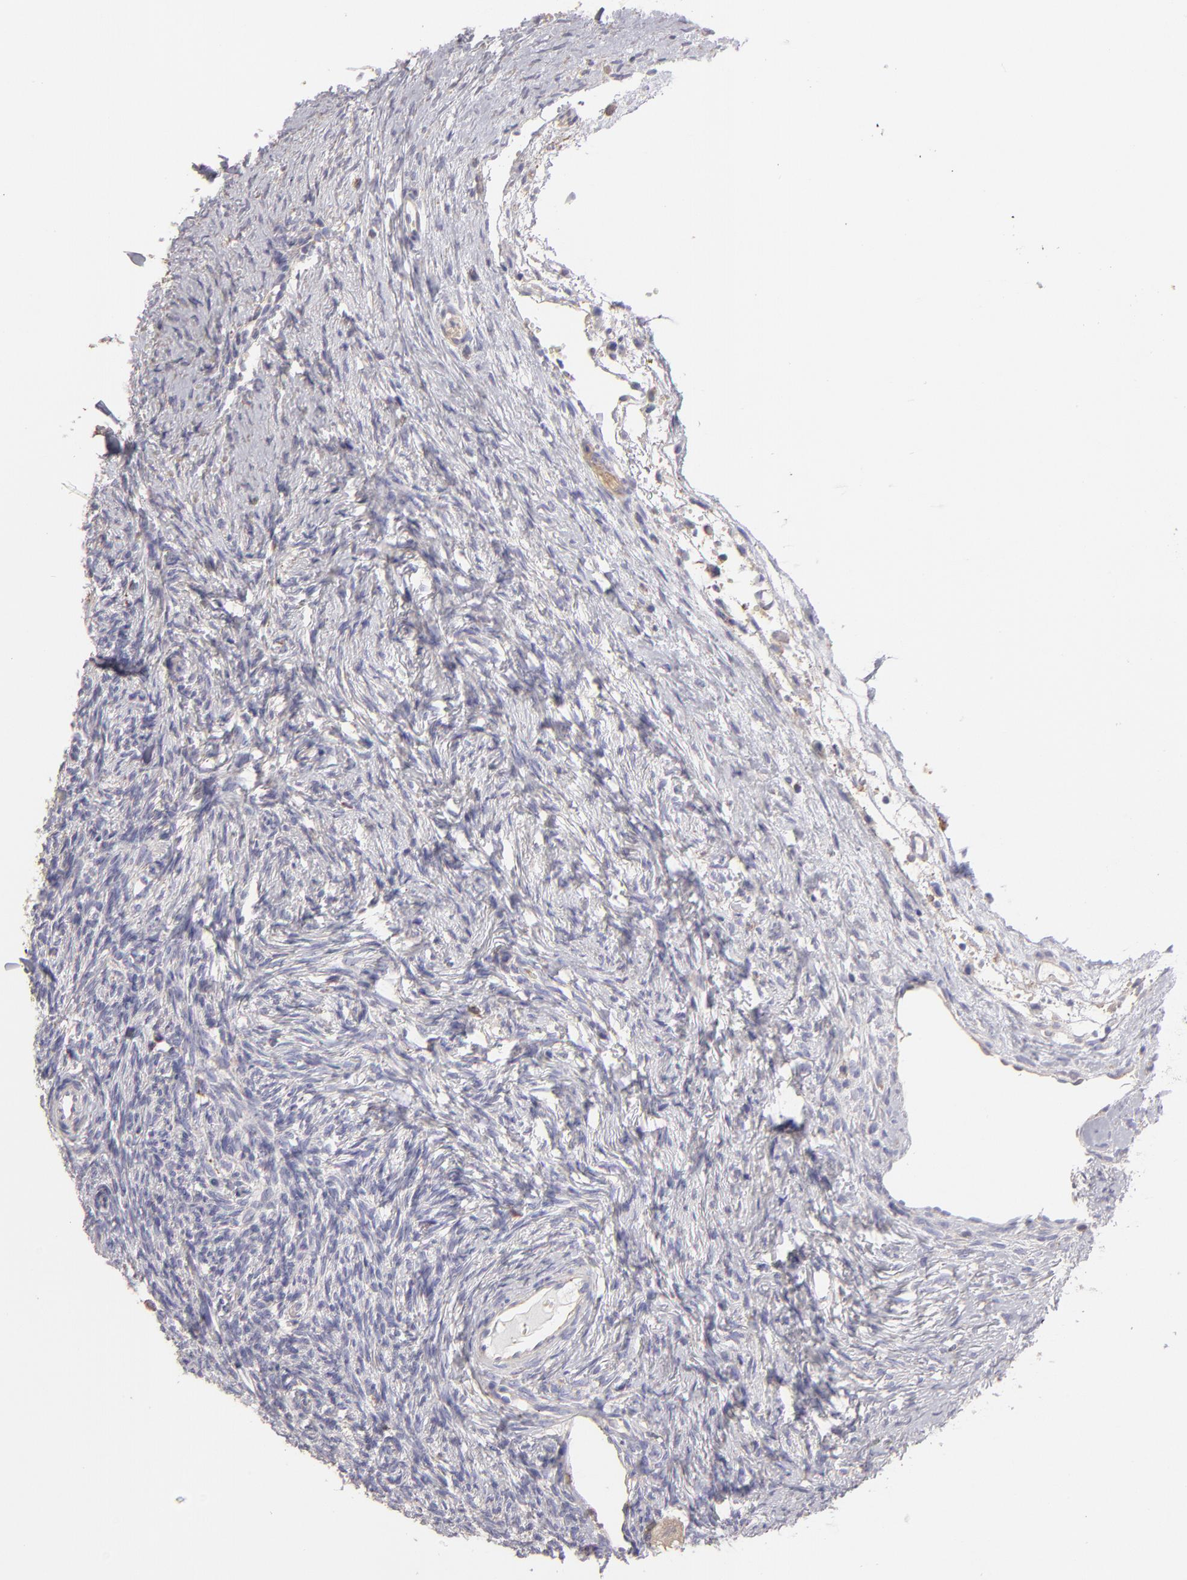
{"staining": {"intensity": "negative", "quantity": "none", "location": "none"}, "tissue": "ovary", "cell_type": "Ovarian stroma cells", "image_type": "normal", "snomed": [{"axis": "morphology", "description": "Normal tissue, NOS"}, {"axis": "topography", "description": "Ovary"}], "caption": "IHC of normal ovary shows no expression in ovarian stroma cells.", "gene": "CALR", "patient": {"sex": "female", "age": 32}}